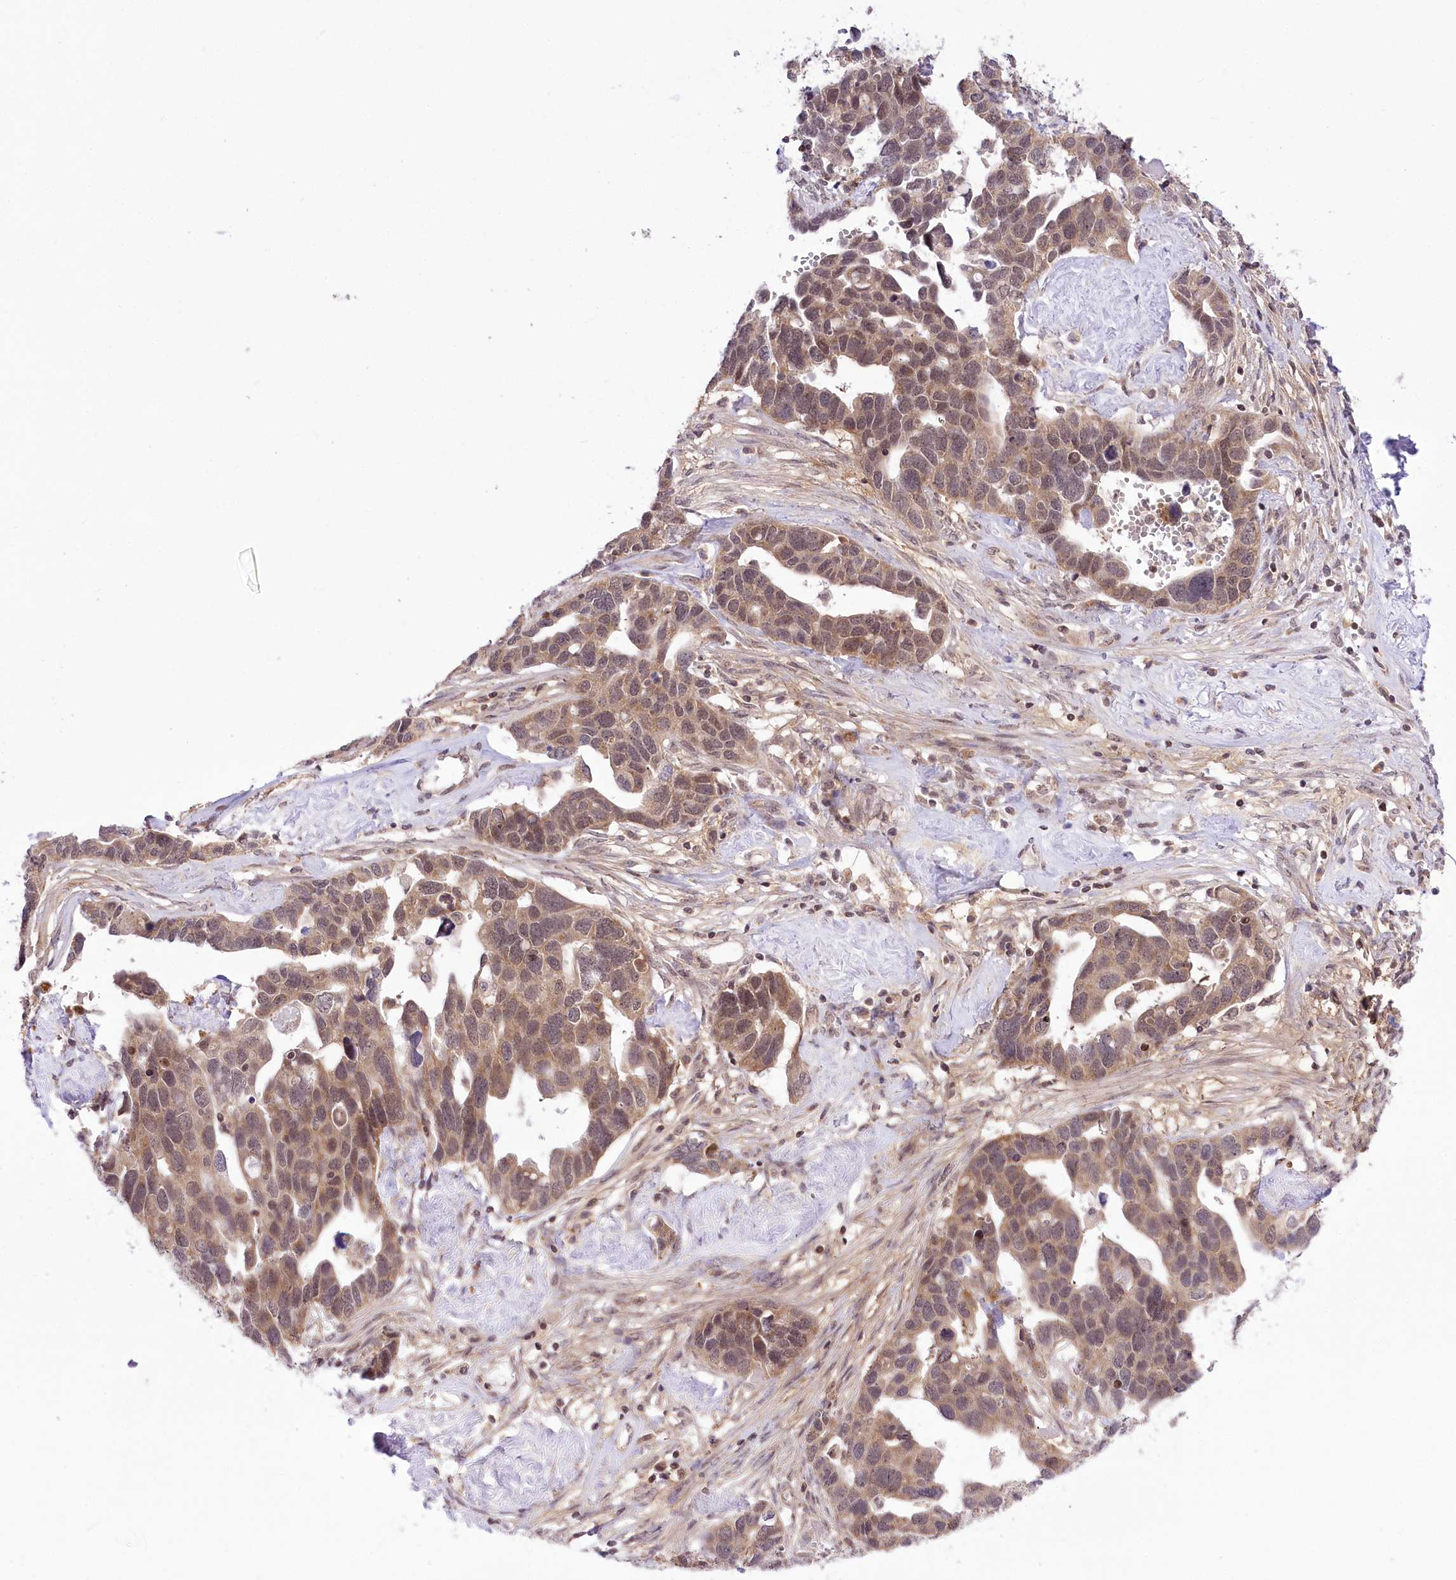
{"staining": {"intensity": "moderate", "quantity": ">75%", "location": "cytoplasmic/membranous,nuclear"}, "tissue": "ovarian cancer", "cell_type": "Tumor cells", "image_type": "cancer", "snomed": [{"axis": "morphology", "description": "Cystadenocarcinoma, serous, NOS"}, {"axis": "topography", "description": "Ovary"}], "caption": "Immunohistochemistry micrograph of neoplastic tissue: ovarian cancer (serous cystadenocarcinoma) stained using immunohistochemistry displays medium levels of moderate protein expression localized specifically in the cytoplasmic/membranous and nuclear of tumor cells, appearing as a cytoplasmic/membranous and nuclear brown color.", "gene": "ZMAT2", "patient": {"sex": "female", "age": 54}}